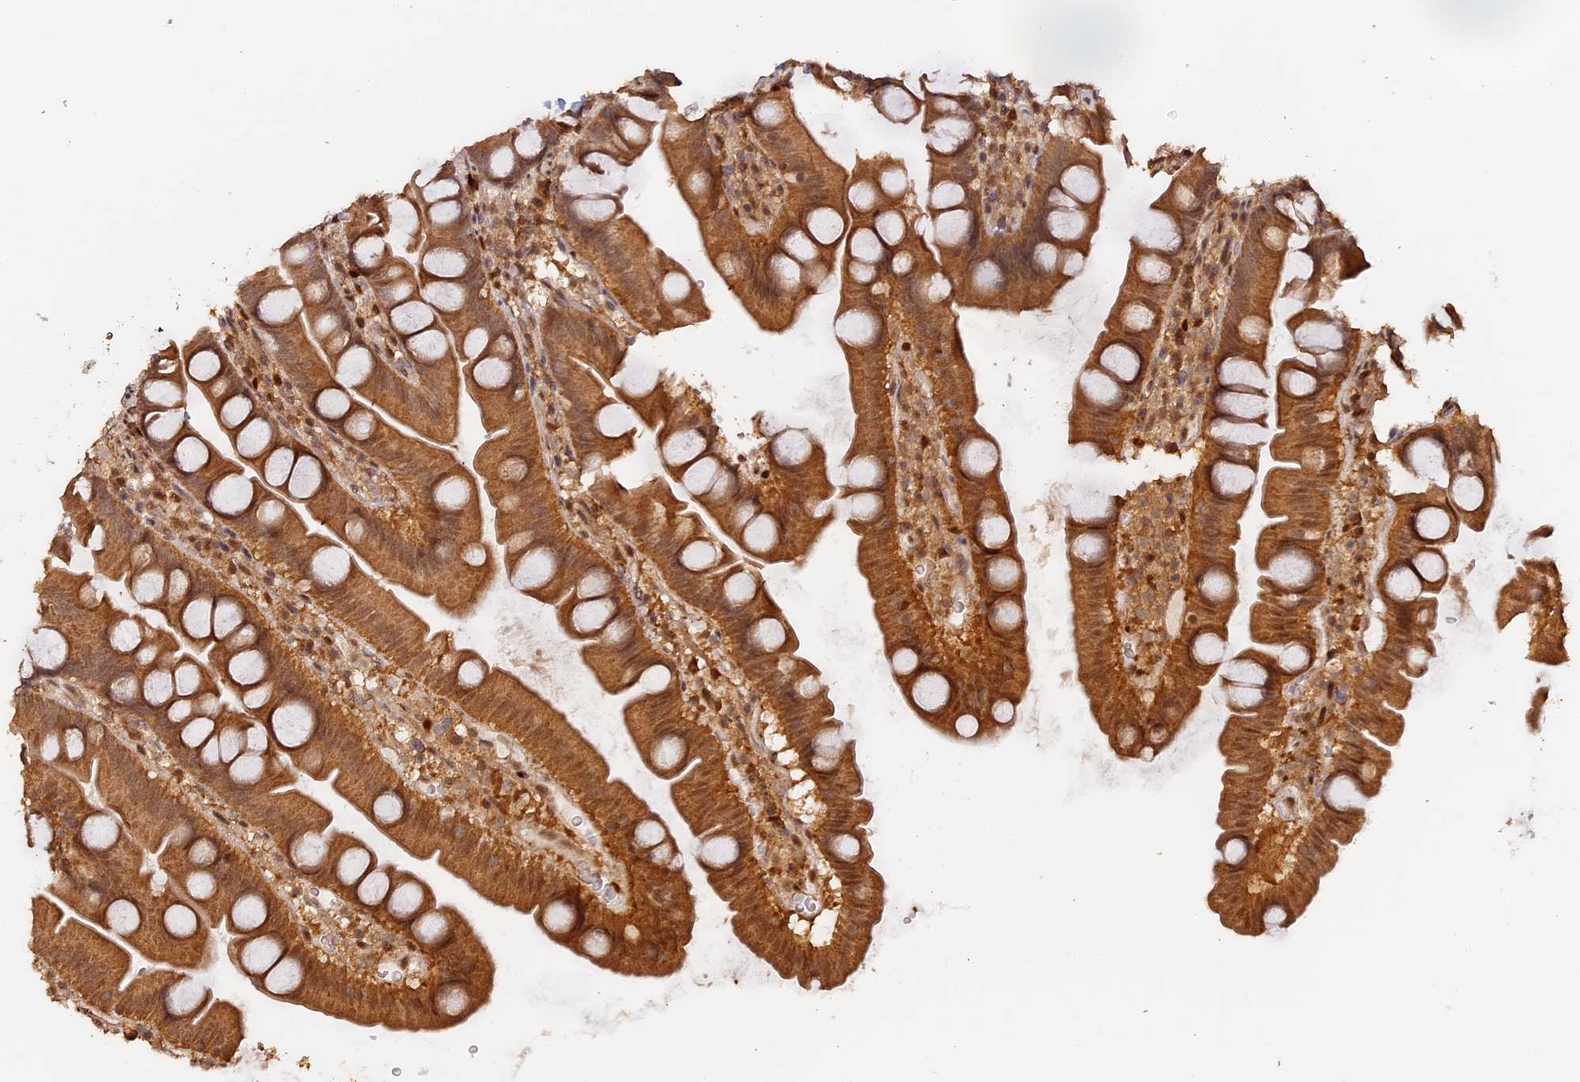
{"staining": {"intensity": "strong", "quantity": "25%-75%", "location": "cytoplasmic/membranous"}, "tissue": "small intestine", "cell_type": "Glandular cells", "image_type": "normal", "snomed": [{"axis": "morphology", "description": "Normal tissue, NOS"}, {"axis": "topography", "description": "Small intestine"}], "caption": "Human small intestine stained for a protein (brown) shows strong cytoplasmic/membranous positive positivity in approximately 25%-75% of glandular cells.", "gene": "MYBL2", "patient": {"sex": "female", "age": 68}}